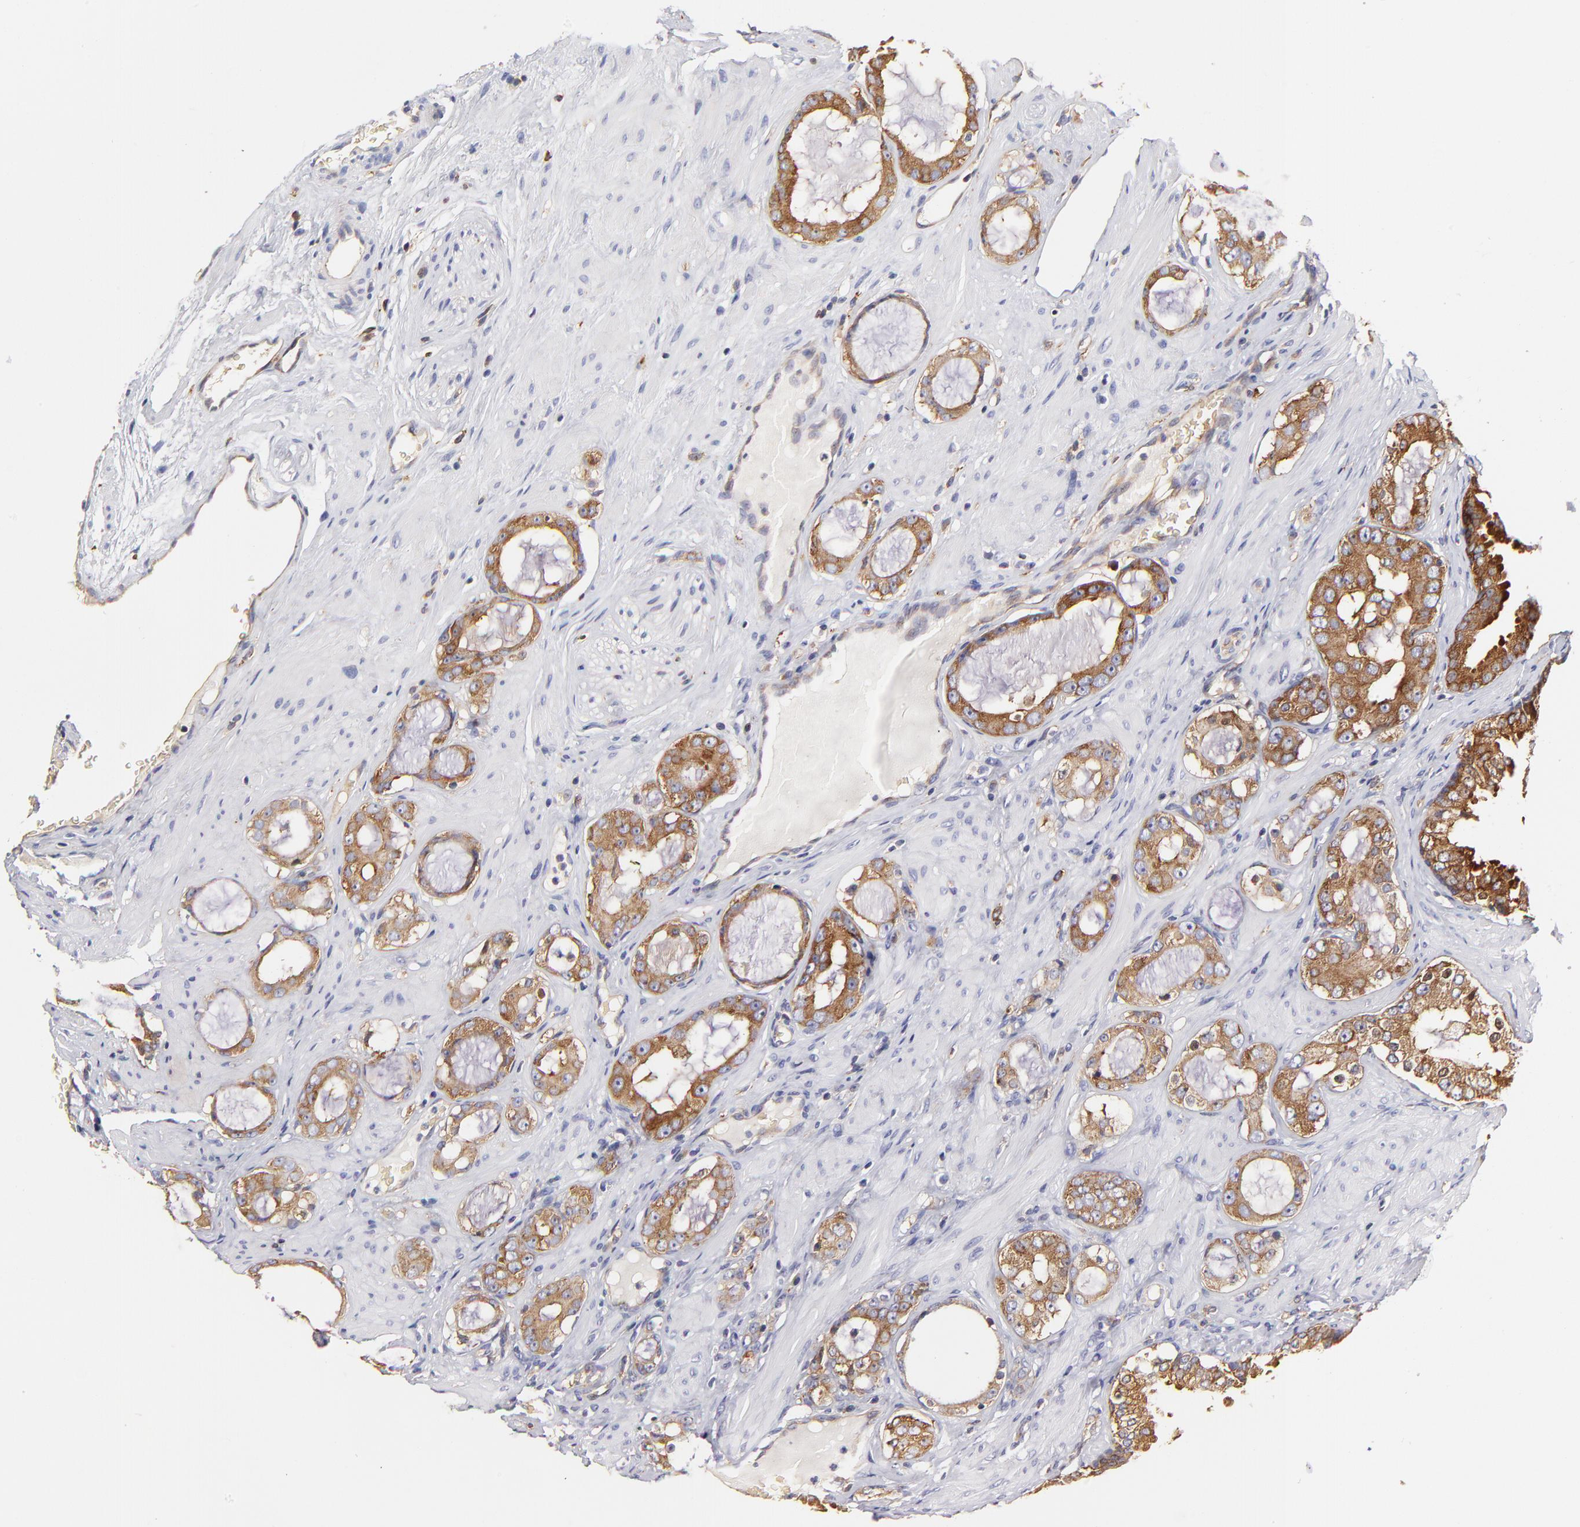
{"staining": {"intensity": "moderate", "quantity": ">75%", "location": "cytoplasmic/membranous"}, "tissue": "prostate cancer", "cell_type": "Tumor cells", "image_type": "cancer", "snomed": [{"axis": "morphology", "description": "Adenocarcinoma, Medium grade"}, {"axis": "topography", "description": "Prostate"}], "caption": "The image reveals immunohistochemical staining of prostate cancer. There is moderate cytoplasmic/membranous expression is present in about >75% of tumor cells.", "gene": "CD2AP", "patient": {"sex": "male", "age": 73}}